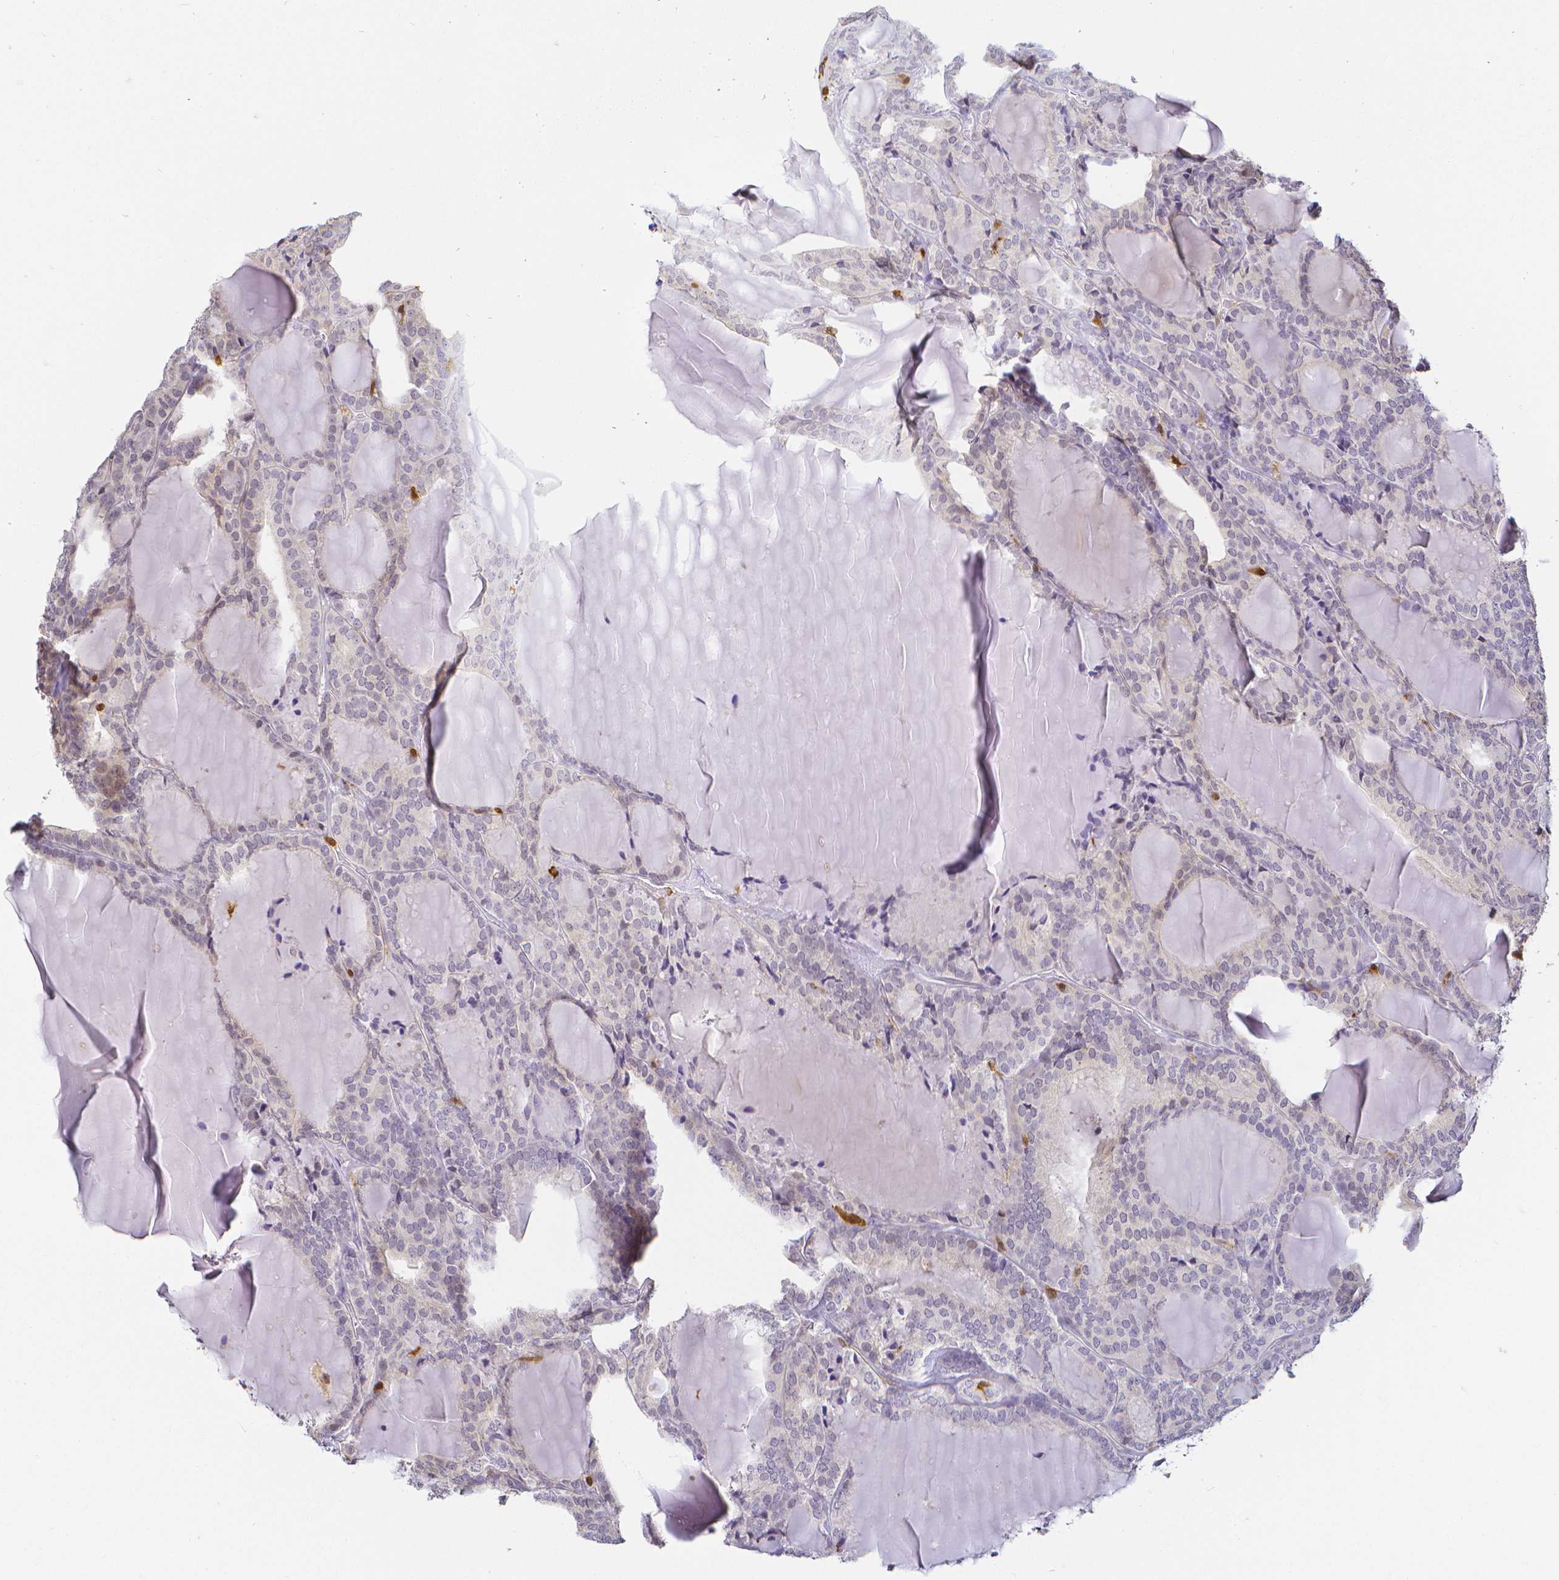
{"staining": {"intensity": "negative", "quantity": "none", "location": "none"}, "tissue": "thyroid cancer", "cell_type": "Tumor cells", "image_type": "cancer", "snomed": [{"axis": "morphology", "description": "Follicular adenoma carcinoma, NOS"}, {"axis": "topography", "description": "Thyroid gland"}], "caption": "A photomicrograph of thyroid cancer stained for a protein exhibits no brown staining in tumor cells. (Stains: DAB immunohistochemistry with hematoxylin counter stain, Microscopy: brightfield microscopy at high magnification).", "gene": "COTL1", "patient": {"sex": "male", "age": 74}}